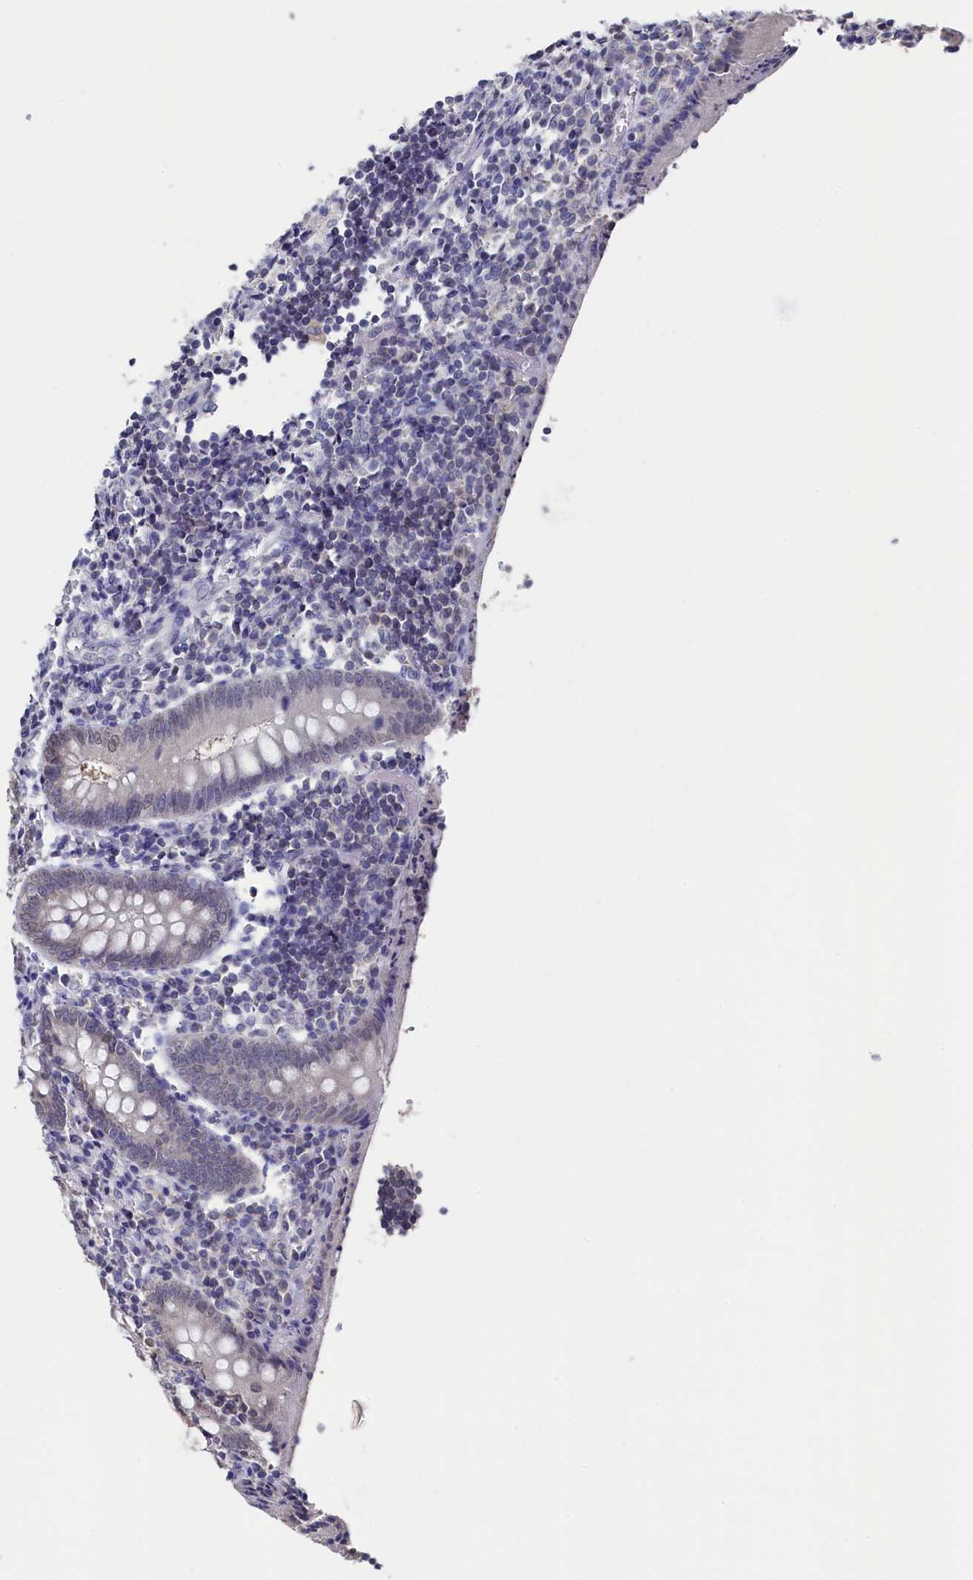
{"staining": {"intensity": "weak", "quantity": "<25%", "location": "nuclear"}, "tissue": "appendix", "cell_type": "Glandular cells", "image_type": "normal", "snomed": [{"axis": "morphology", "description": "Normal tissue, NOS"}, {"axis": "topography", "description": "Appendix"}], "caption": "The micrograph demonstrates no significant positivity in glandular cells of appendix. (DAB IHC, high magnification).", "gene": "C11orf54", "patient": {"sex": "female", "age": 17}}